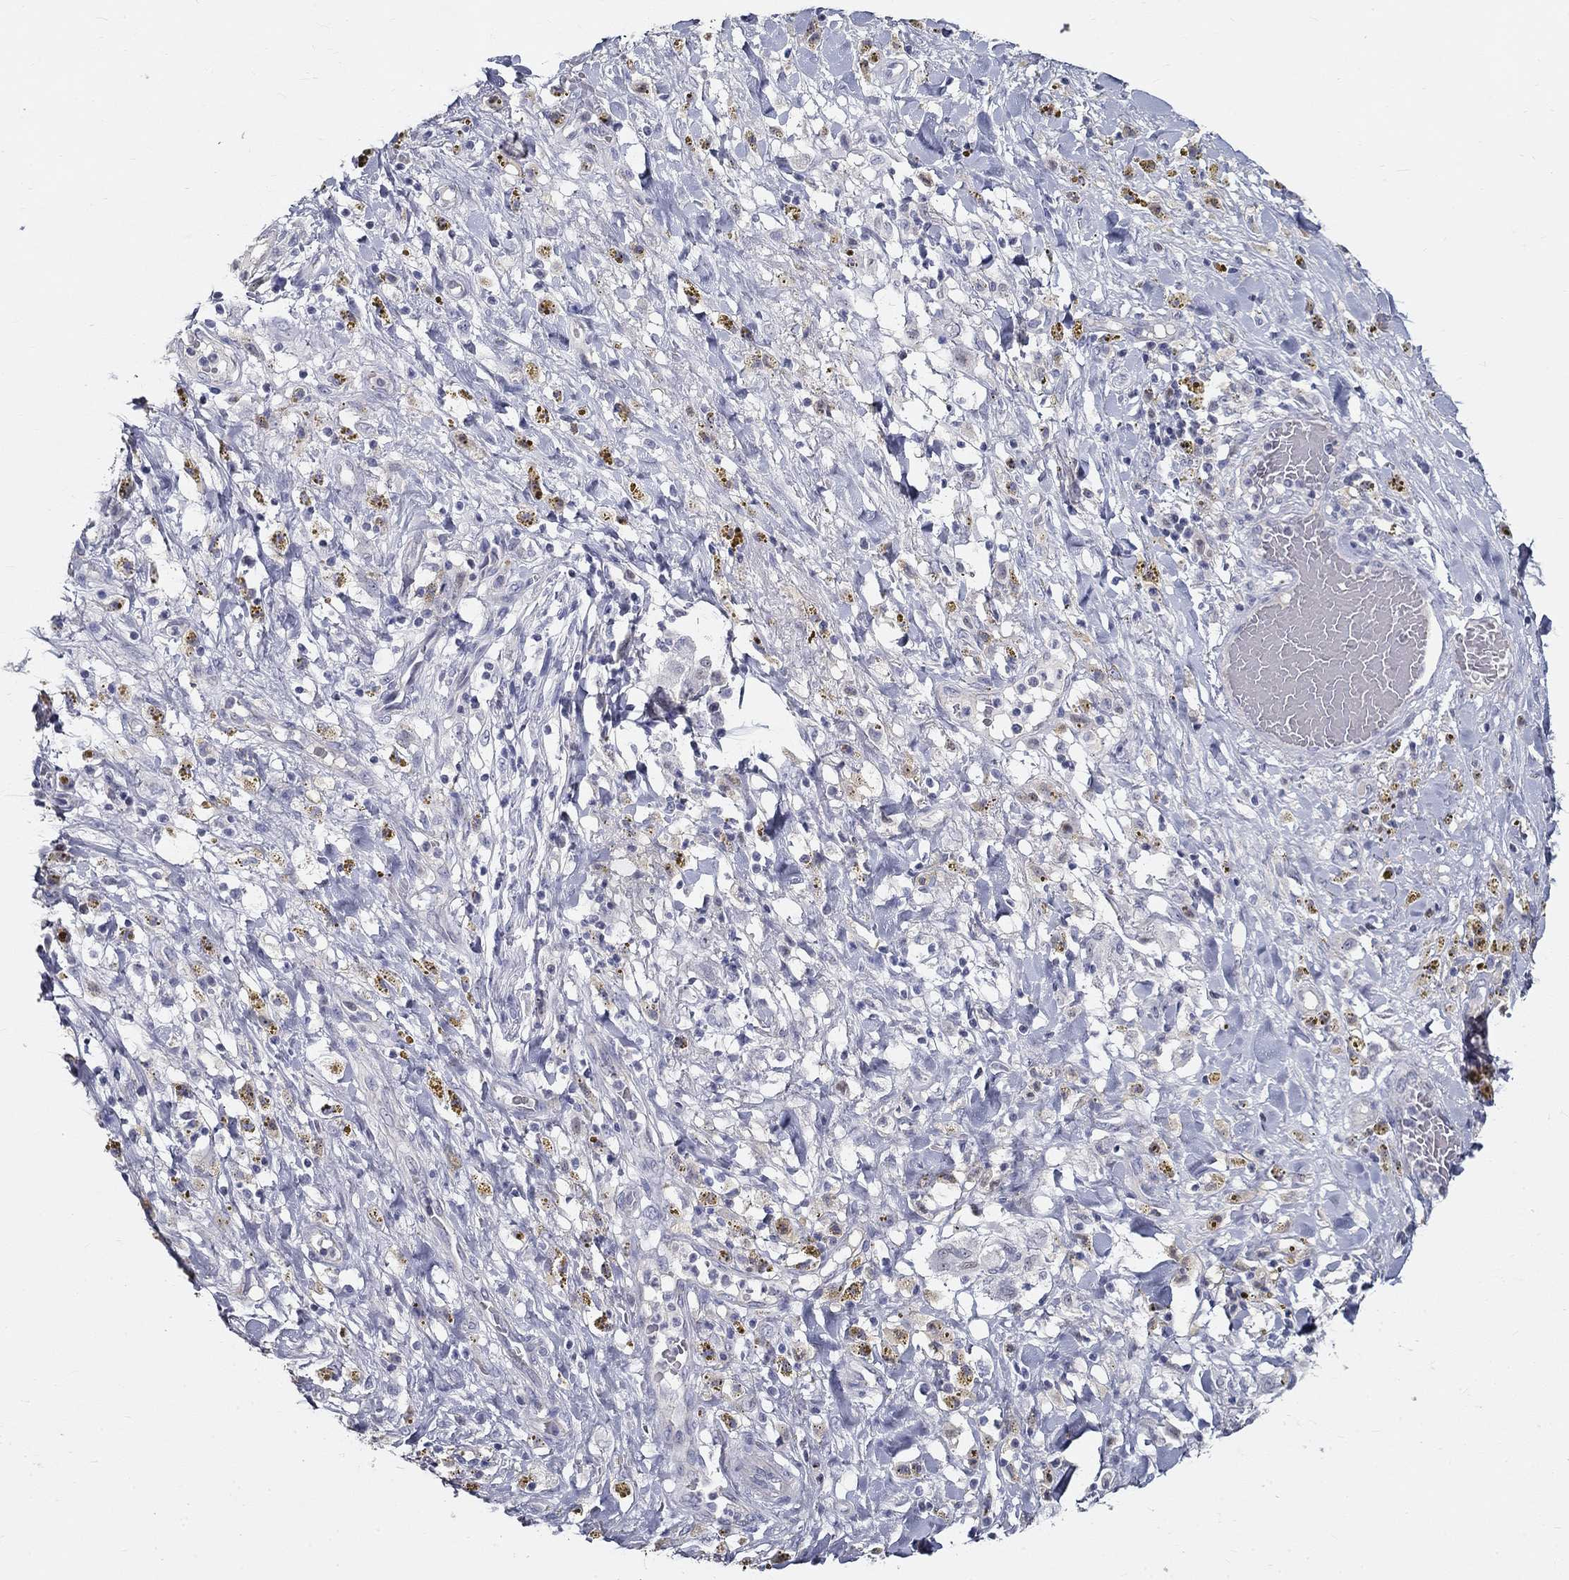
{"staining": {"intensity": "negative", "quantity": "none", "location": "none"}, "tissue": "melanoma", "cell_type": "Tumor cells", "image_type": "cancer", "snomed": [{"axis": "morphology", "description": "Malignant melanoma, NOS"}, {"axis": "topography", "description": "Skin"}], "caption": "Image shows no protein positivity in tumor cells of malignant melanoma tissue.", "gene": "GUCA1A", "patient": {"sex": "female", "age": 91}}